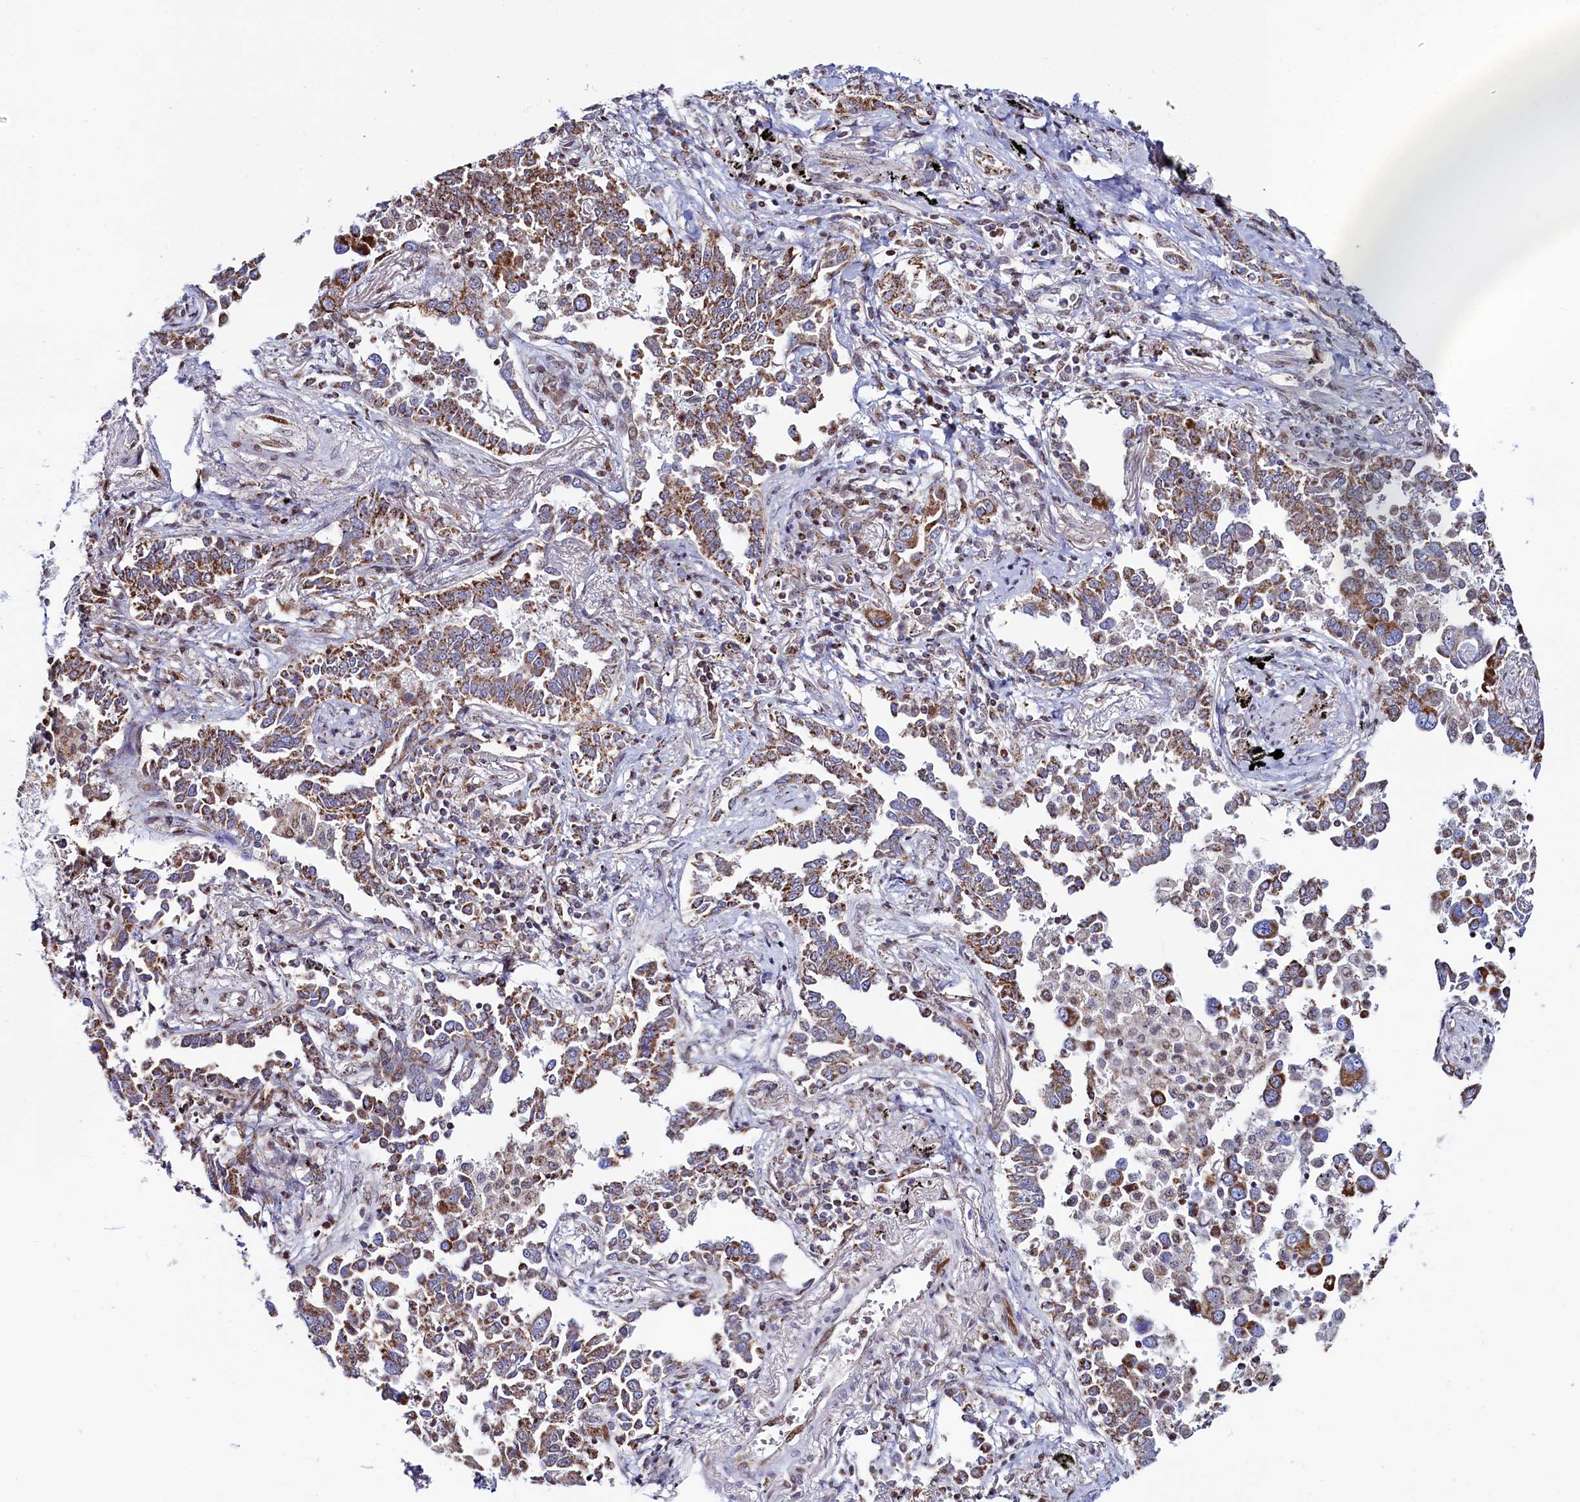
{"staining": {"intensity": "moderate", "quantity": ">75%", "location": "cytoplasmic/membranous"}, "tissue": "lung cancer", "cell_type": "Tumor cells", "image_type": "cancer", "snomed": [{"axis": "morphology", "description": "Adenocarcinoma, NOS"}, {"axis": "topography", "description": "Lung"}], "caption": "DAB (3,3'-diaminobenzidine) immunohistochemical staining of human lung adenocarcinoma displays moderate cytoplasmic/membranous protein positivity in approximately >75% of tumor cells.", "gene": "HDGFL3", "patient": {"sex": "male", "age": 67}}